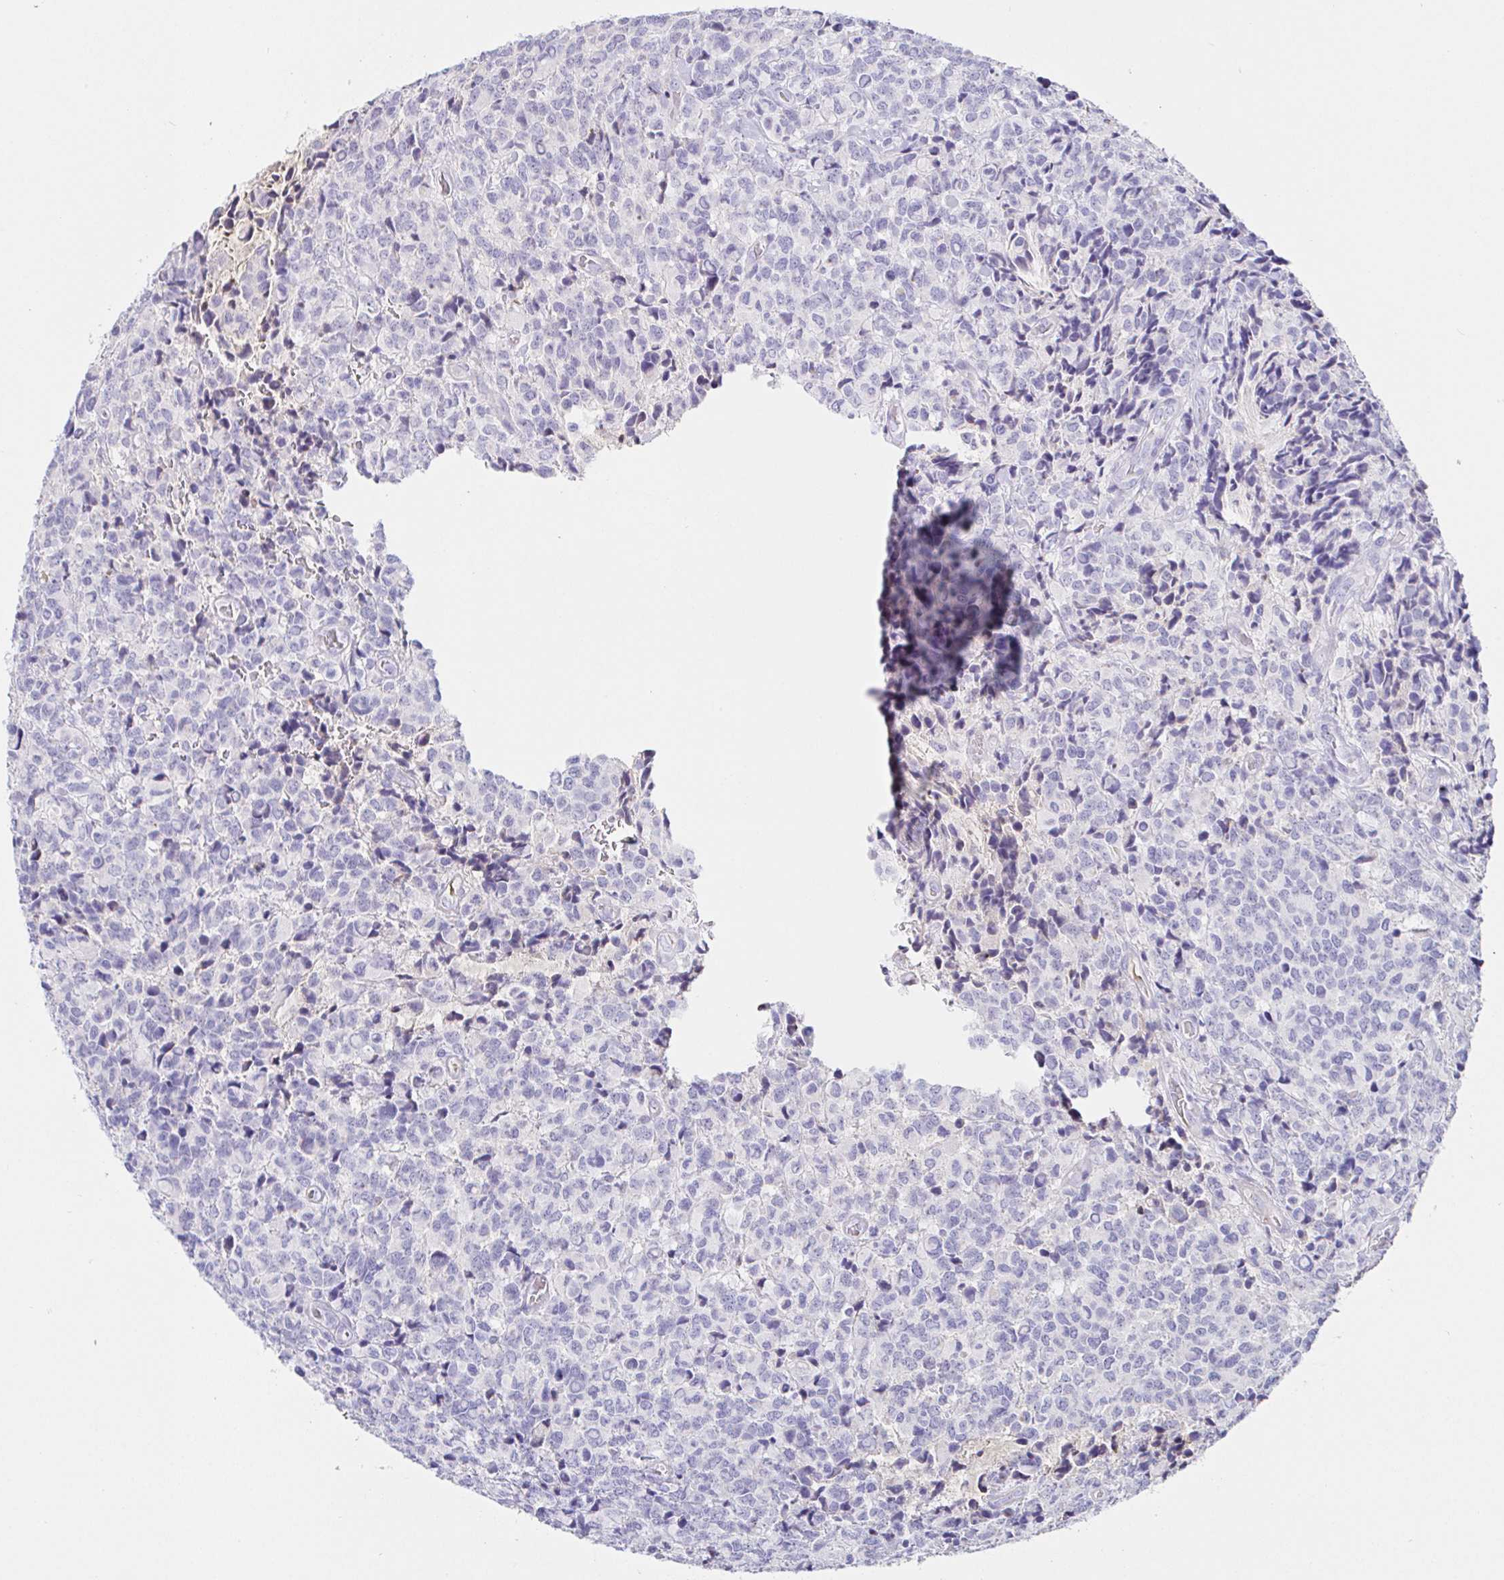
{"staining": {"intensity": "negative", "quantity": "none", "location": "none"}, "tissue": "glioma", "cell_type": "Tumor cells", "image_type": "cancer", "snomed": [{"axis": "morphology", "description": "Glioma, malignant, High grade"}, {"axis": "topography", "description": "Brain"}], "caption": "The image demonstrates no significant staining in tumor cells of malignant high-grade glioma.", "gene": "SAA4", "patient": {"sex": "male", "age": 39}}